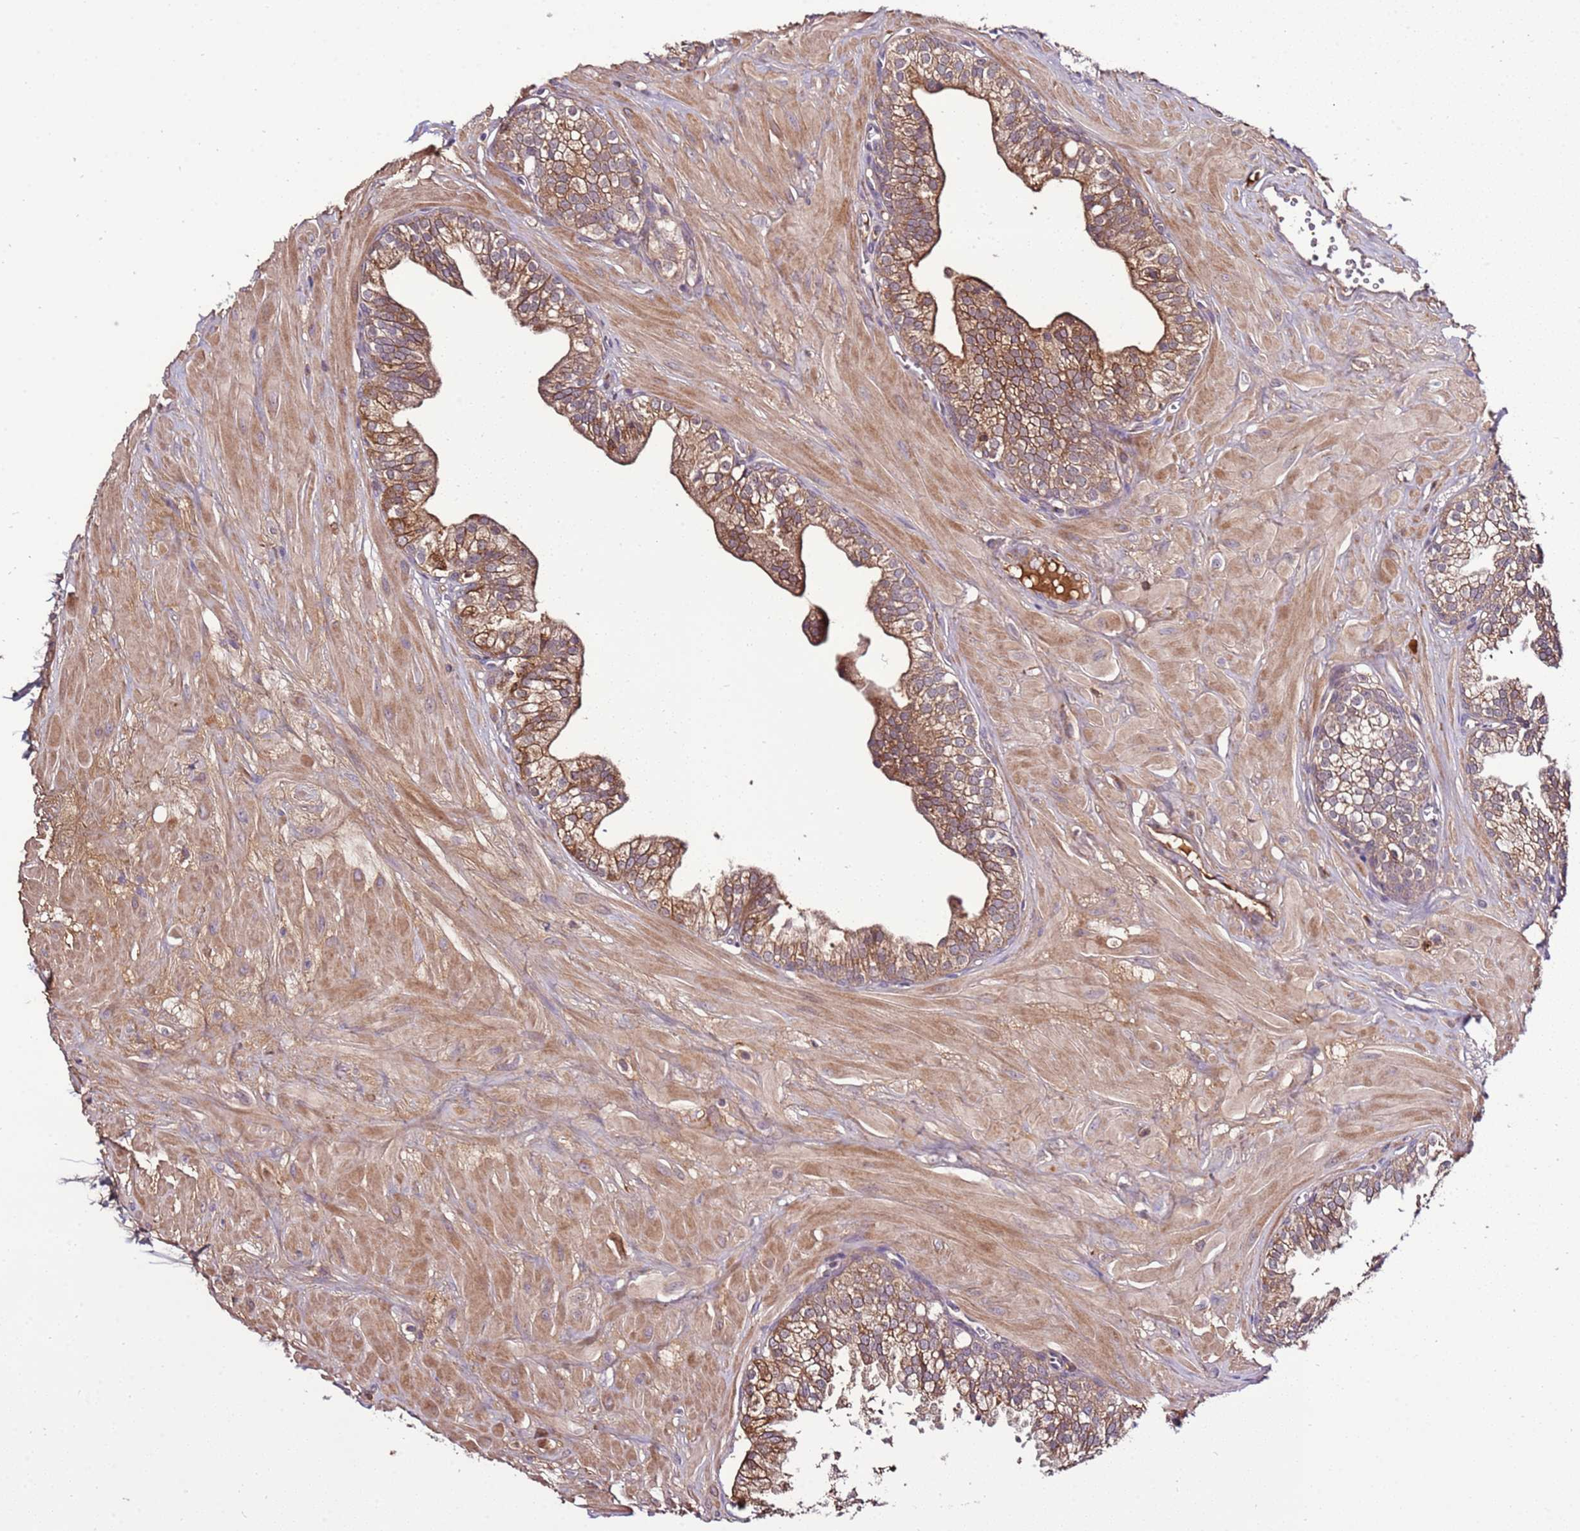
{"staining": {"intensity": "moderate", "quantity": ">75%", "location": "cytoplasmic/membranous"}, "tissue": "prostate", "cell_type": "Glandular cells", "image_type": "normal", "snomed": [{"axis": "morphology", "description": "Normal tissue, NOS"}, {"axis": "topography", "description": "Prostate"}, {"axis": "topography", "description": "Peripheral nerve tissue"}], "caption": "Protein staining of normal prostate shows moderate cytoplasmic/membranous positivity in about >75% of glandular cells.", "gene": "ZNF624", "patient": {"sex": "male", "age": 55}}